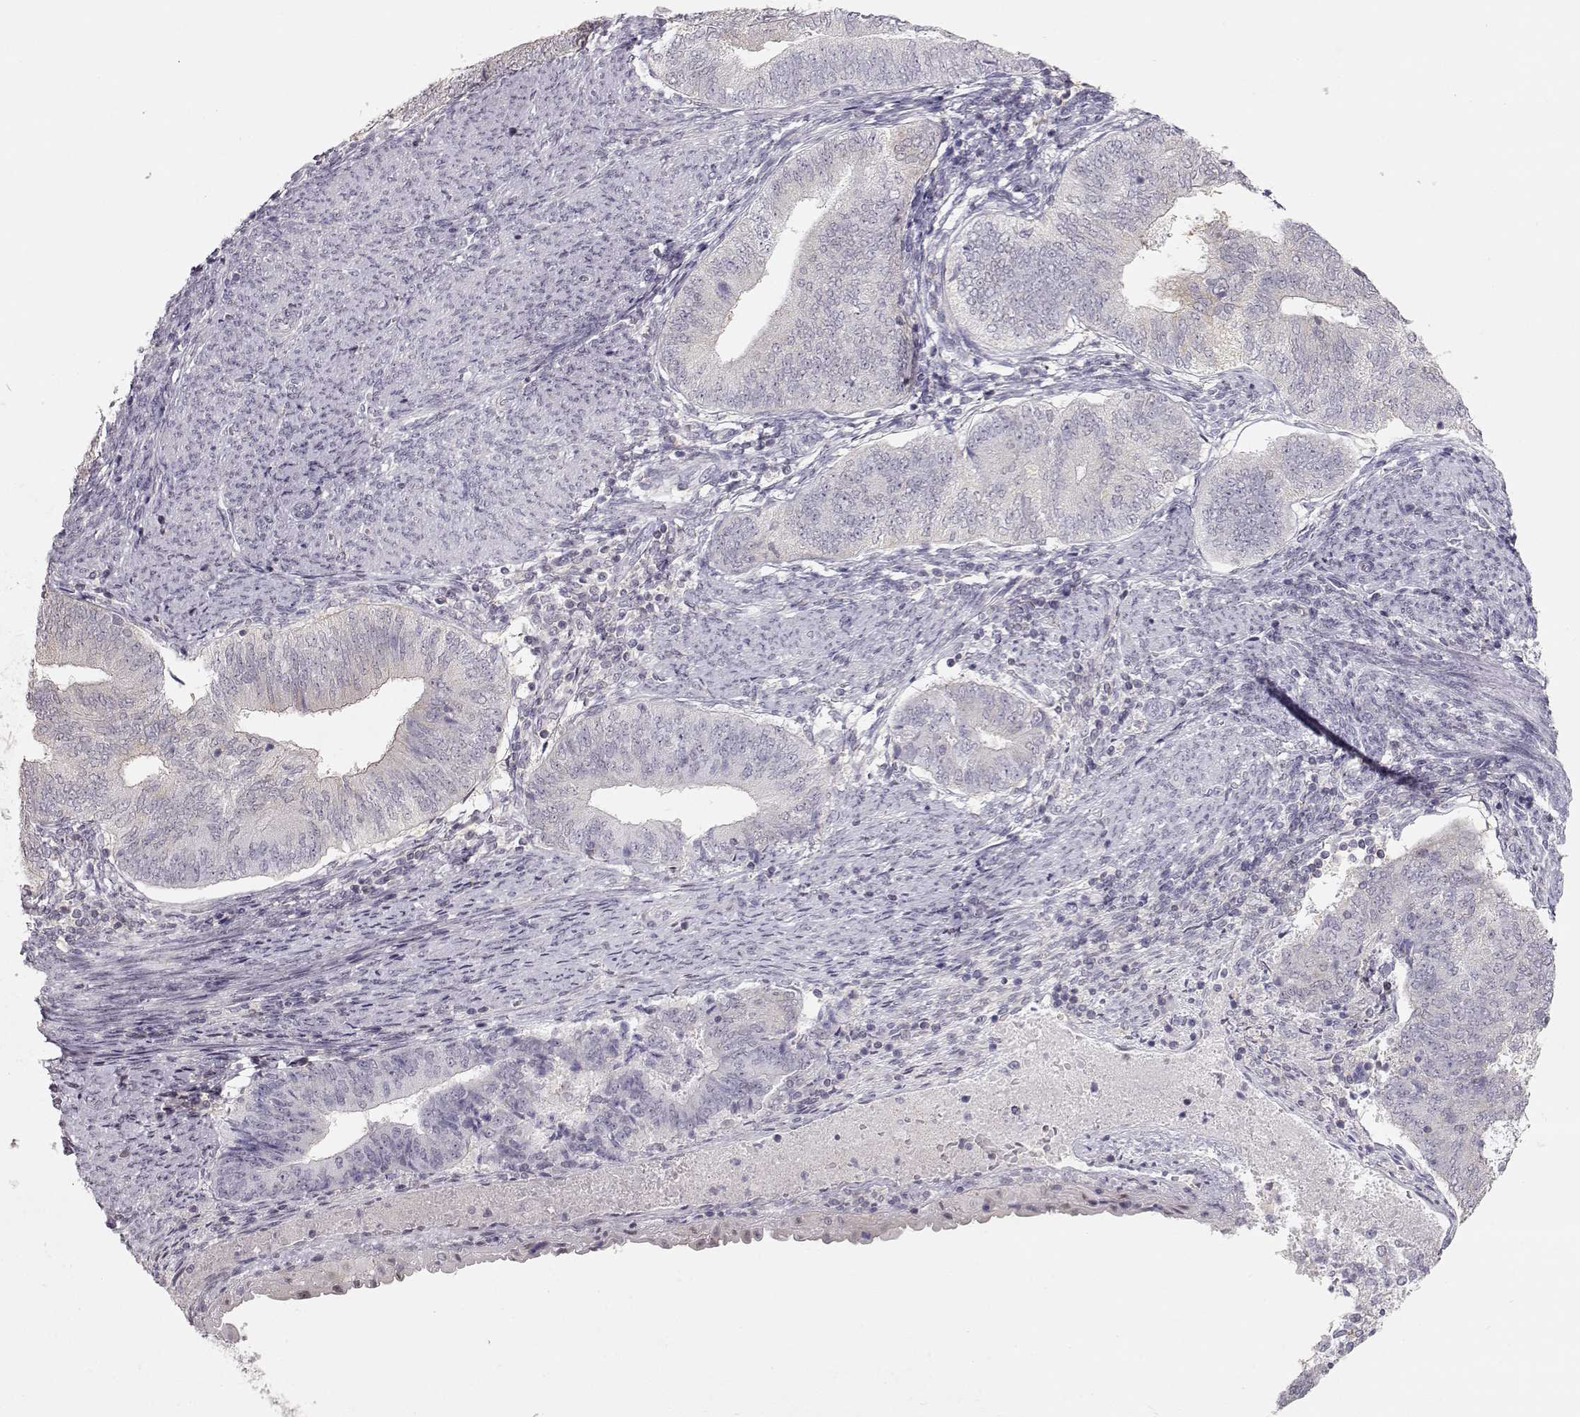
{"staining": {"intensity": "negative", "quantity": "none", "location": "none"}, "tissue": "endometrial cancer", "cell_type": "Tumor cells", "image_type": "cancer", "snomed": [{"axis": "morphology", "description": "Adenocarcinoma, NOS"}, {"axis": "topography", "description": "Endometrium"}], "caption": "Immunohistochemical staining of endometrial cancer shows no significant expression in tumor cells.", "gene": "TEPP", "patient": {"sex": "female", "age": 65}}